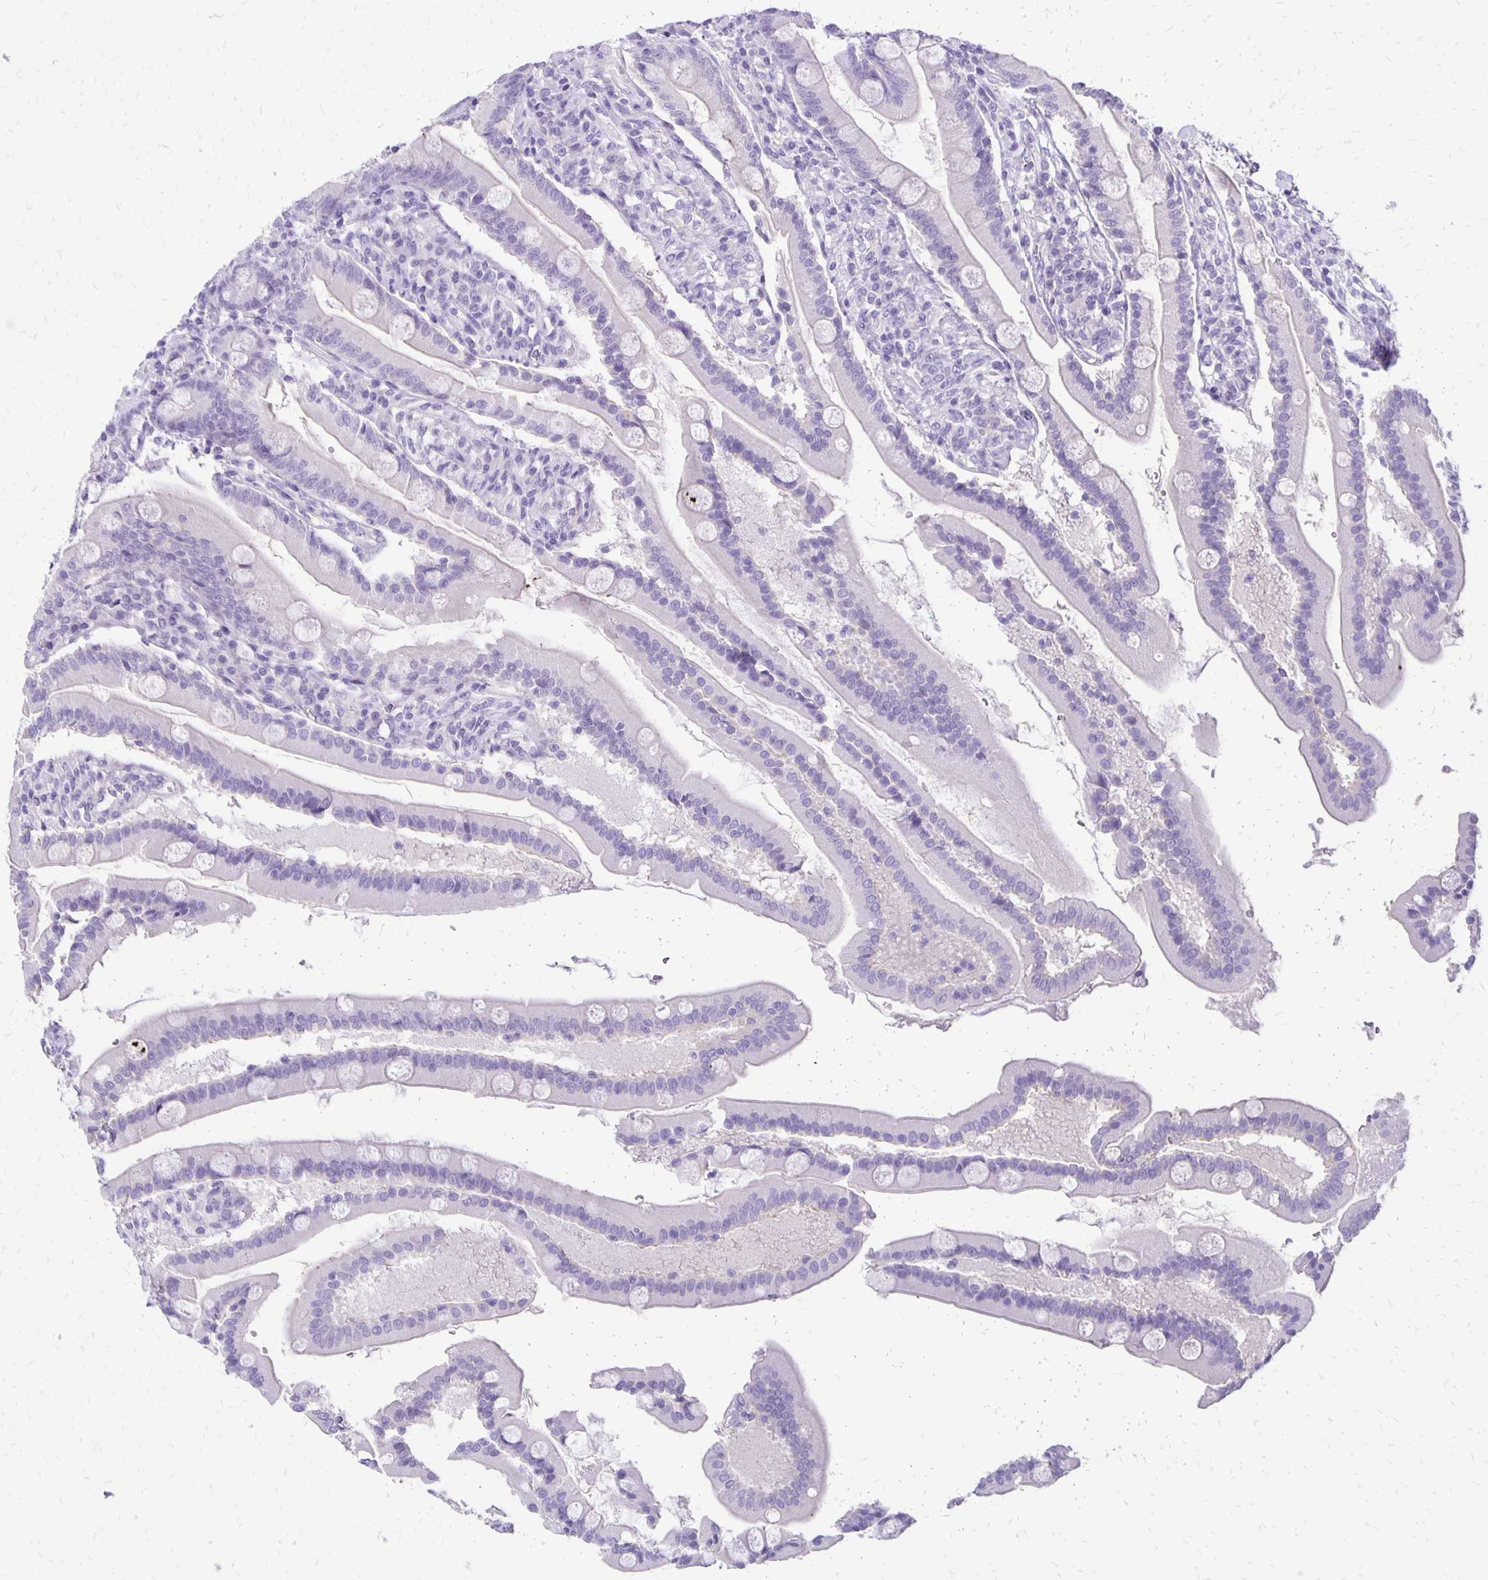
{"staining": {"intensity": "negative", "quantity": "none", "location": "none"}, "tissue": "duodenum", "cell_type": "Glandular cells", "image_type": "normal", "snomed": [{"axis": "morphology", "description": "Normal tissue, NOS"}, {"axis": "topography", "description": "Duodenum"}], "caption": "IHC histopathology image of normal duodenum: duodenum stained with DAB (3,3'-diaminobenzidine) displays no significant protein staining in glandular cells. (DAB (3,3'-diaminobenzidine) immunohistochemistry, high magnification).", "gene": "ANKRD45", "patient": {"sex": "female", "age": 67}}